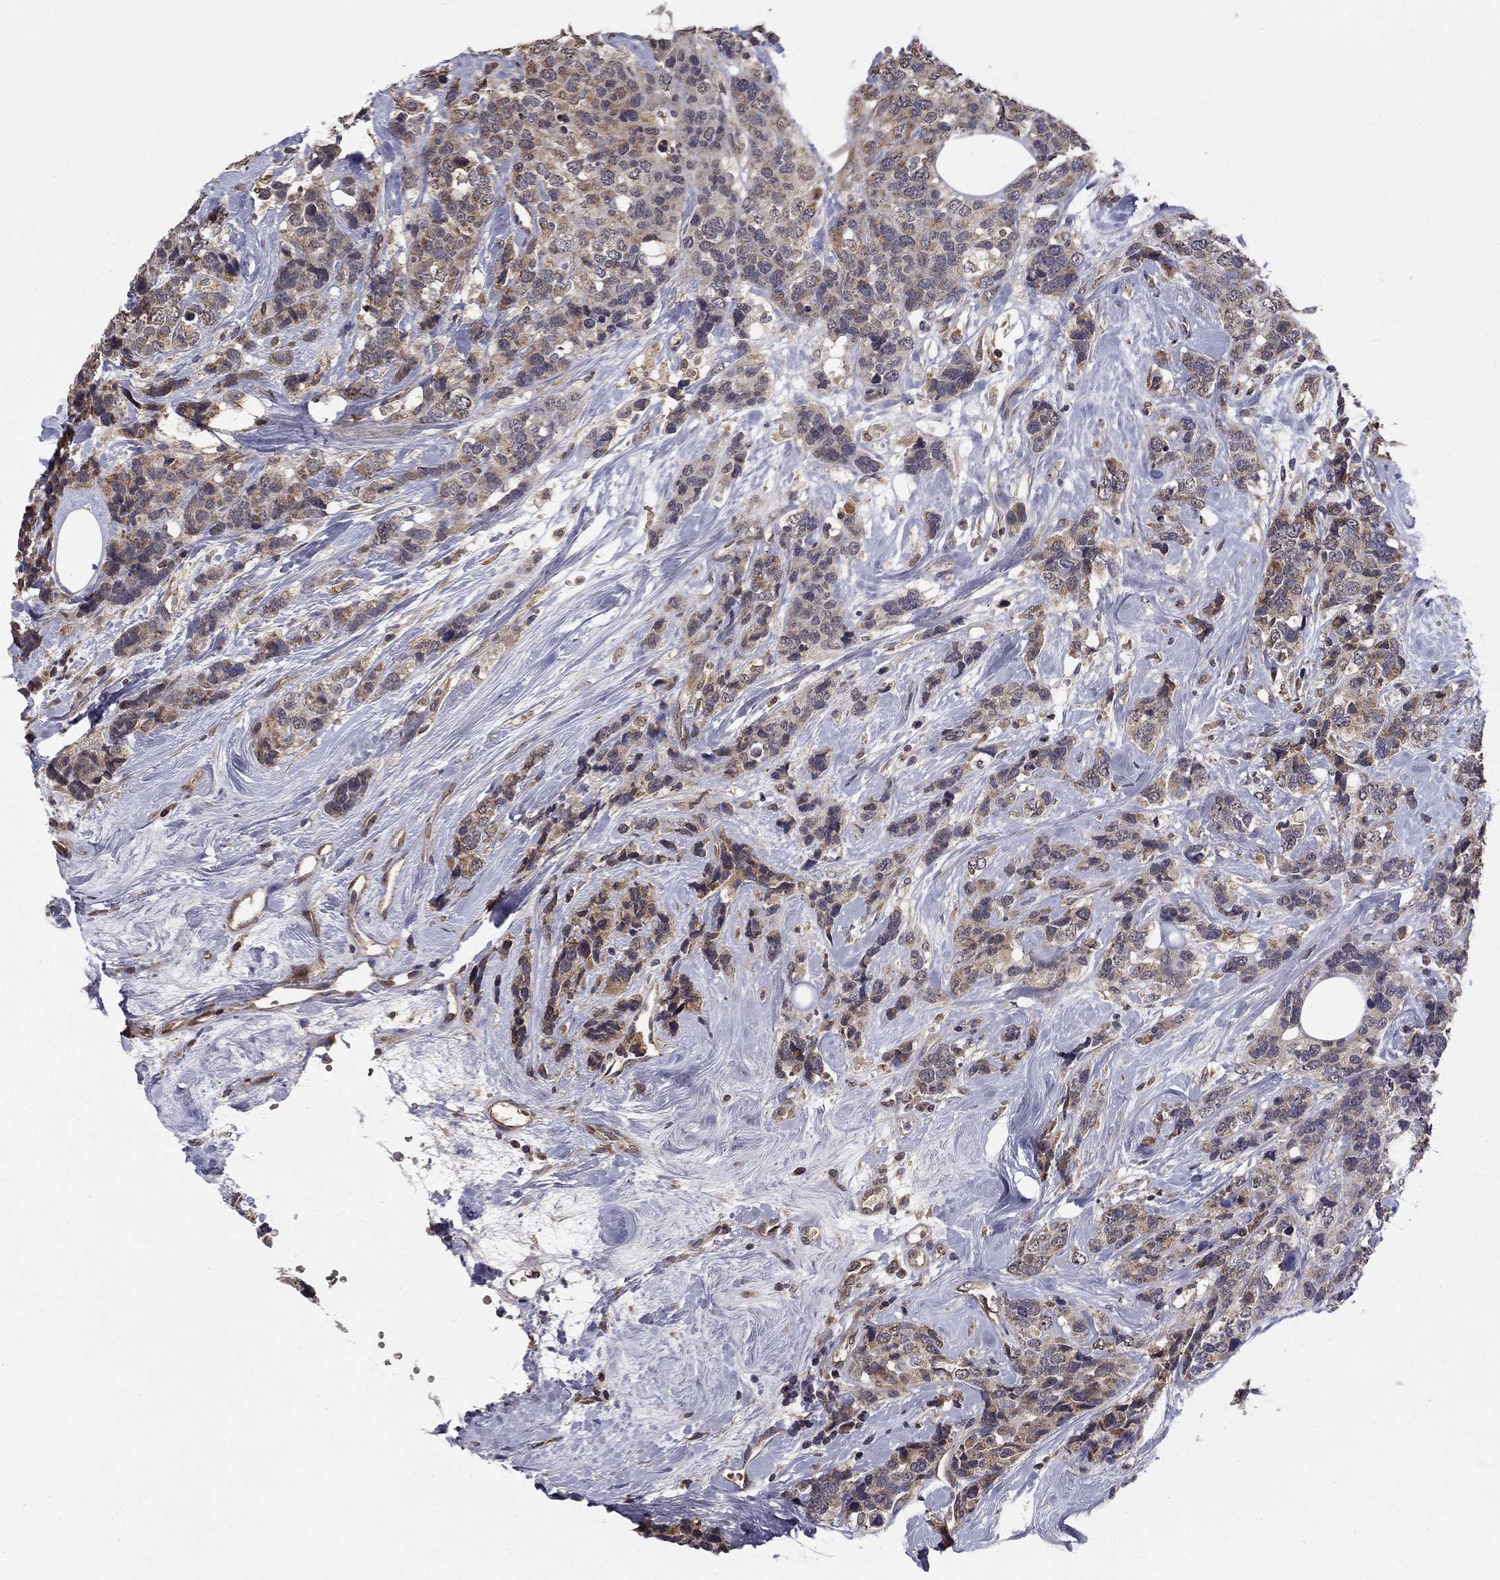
{"staining": {"intensity": "moderate", "quantity": ">75%", "location": "cytoplasmic/membranous"}, "tissue": "breast cancer", "cell_type": "Tumor cells", "image_type": "cancer", "snomed": [{"axis": "morphology", "description": "Lobular carcinoma"}, {"axis": "topography", "description": "Breast"}], "caption": "Lobular carcinoma (breast) stained with DAB (3,3'-diaminobenzidine) immunohistochemistry (IHC) demonstrates medium levels of moderate cytoplasmic/membranous positivity in approximately >75% of tumor cells.", "gene": "SLC2A13", "patient": {"sex": "female", "age": 59}}